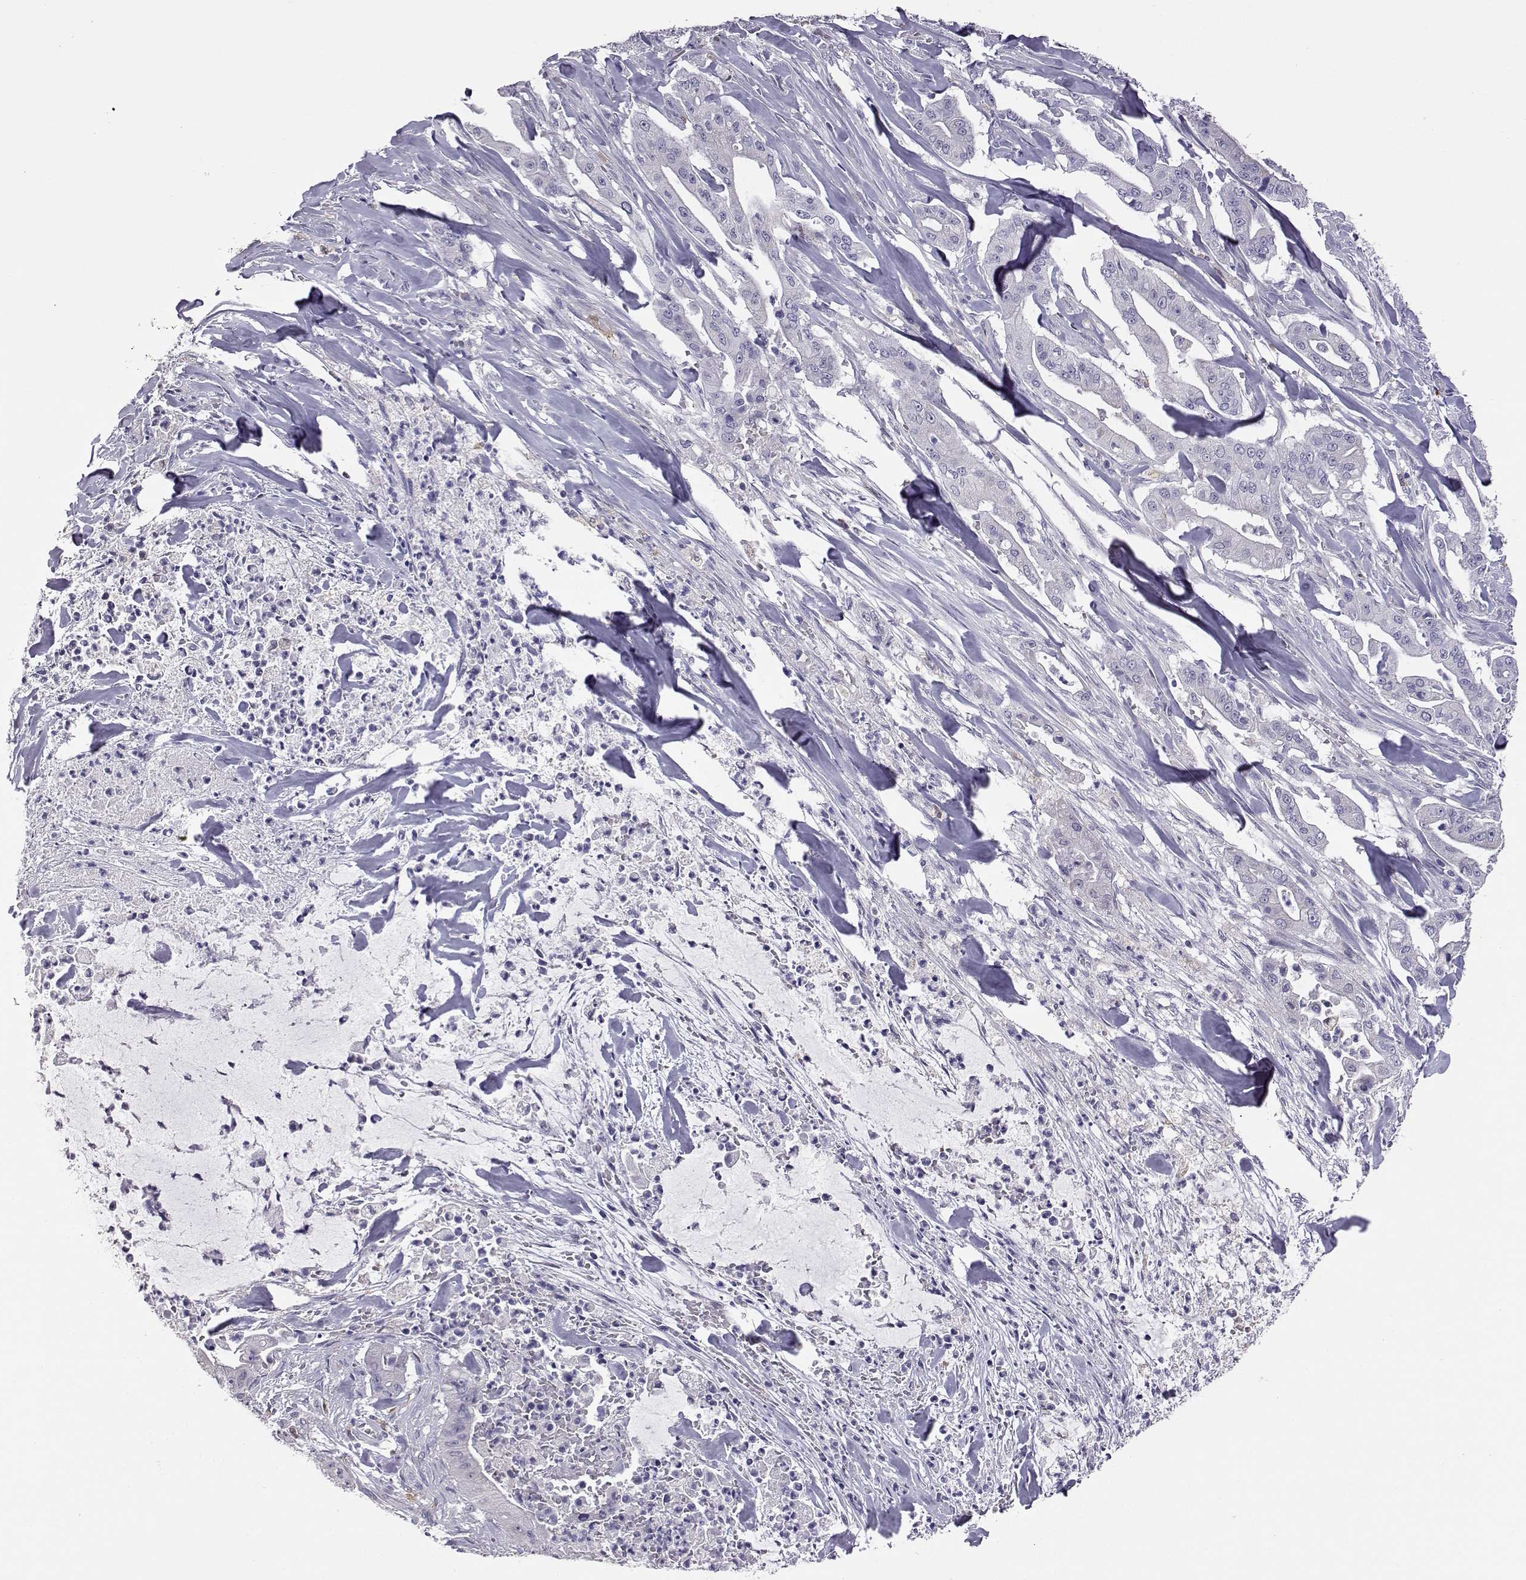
{"staining": {"intensity": "negative", "quantity": "none", "location": "none"}, "tissue": "pancreatic cancer", "cell_type": "Tumor cells", "image_type": "cancer", "snomed": [{"axis": "morphology", "description": "Normal tissue, NOS"}, {"axis": "morphology", "description": "Inflammation, NOS"}, {"axis": "morphology", "description": "Adenocarcinoma, NOS"}, {"axis": "topography", "description": "Pancreas"}], "caption": "A photomicrograph of pancreatic adenocarcinoma stained for a protein shows no brown staining in tumor cells.", "gene": "AKR1B1", "patient": {"sex": "male", "age": 57}}